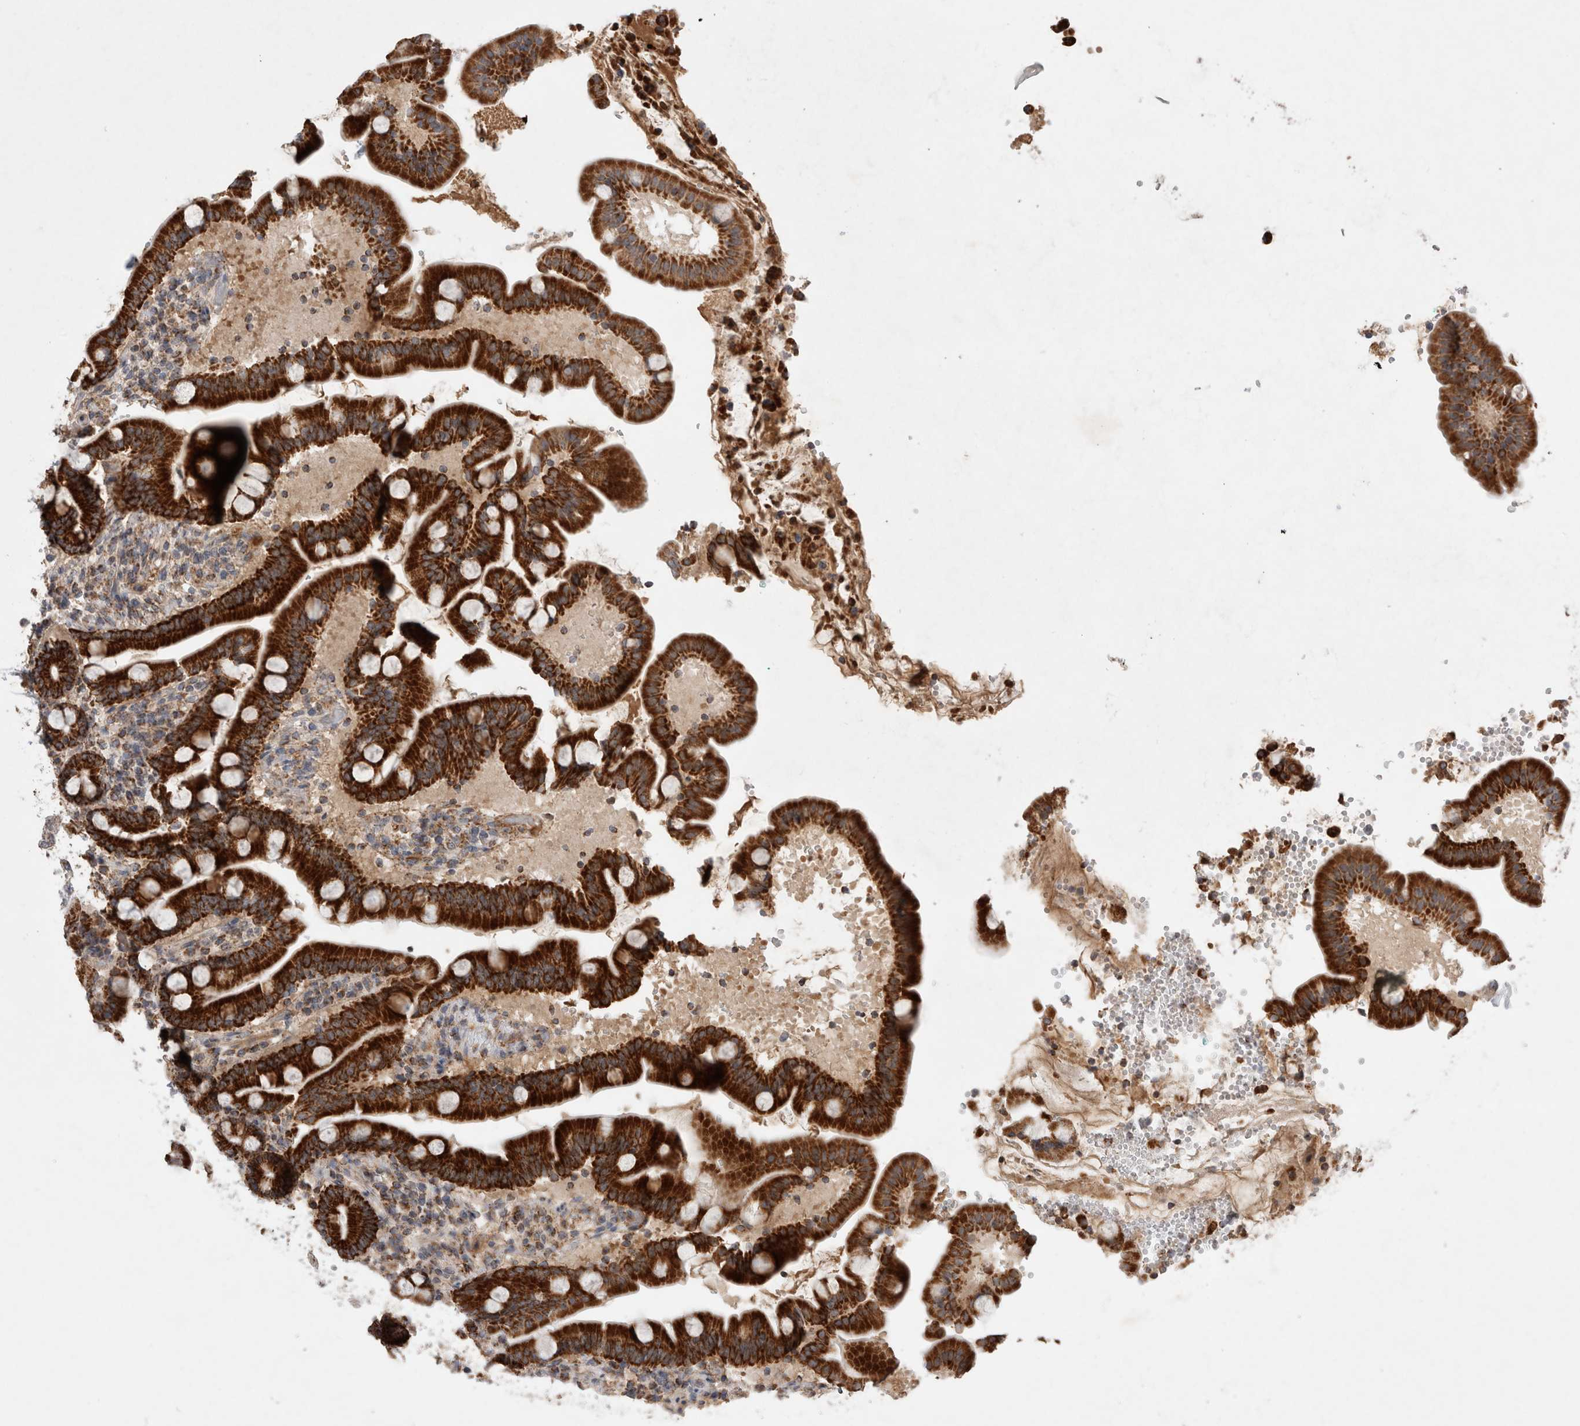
{"staining": {"intensity": "strong", "quantity": ">75%", "location": "cytoplasmic/membranous"}, "tissue": "duodenum", "cell_type": "Glandular cells", "image_type": "normal", "snomed": [{"axis": "morphology", "description": "Normal tissue, NOS"}, {"axis": "topography", "description": "Duodenum"}], "caption": "This micrograph reveals IHC staining of benign human duodenum, with high strong cytoplasmic/membranous staining in about >75% of glandular cells.", "gene": "MRPS28", "patient": {"sex": "male", "age": 54}}